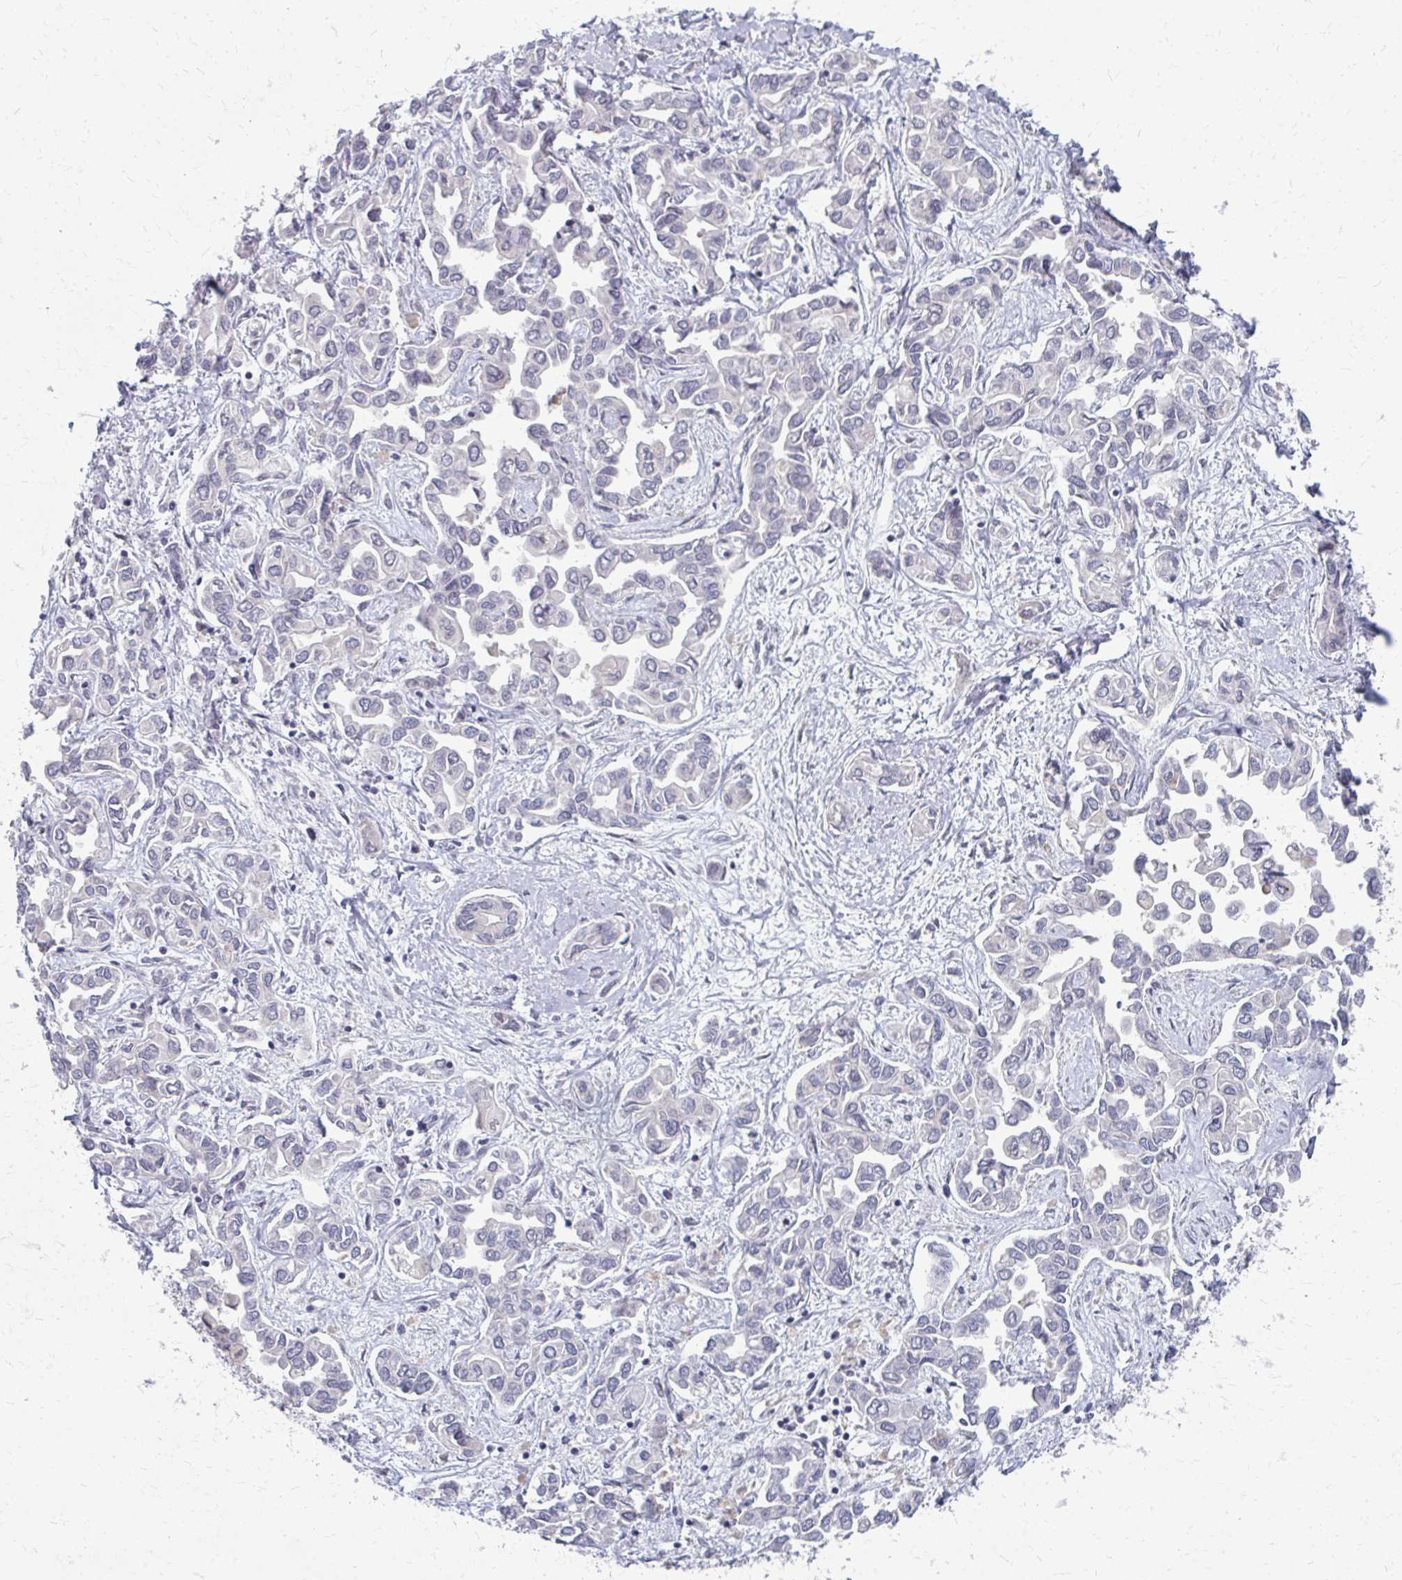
{"staining": {"intensity": "negative", "quantity": "none", "location": "none"}, "tissue": "liver cancer", "cell_type": "Tumor cells", "image_type": "cancer", "snomed": [{"axis": "morphology", "description": "Cholangiocarcinoma"}, {"axis": "topography", "description": "Liver"}], "caption": "There is no significant positivity in tumor cells of liver cancer (cholangiocarcinoma).", "gene": "NUDT16", "patient": {"sex": "female", "age": 64}}